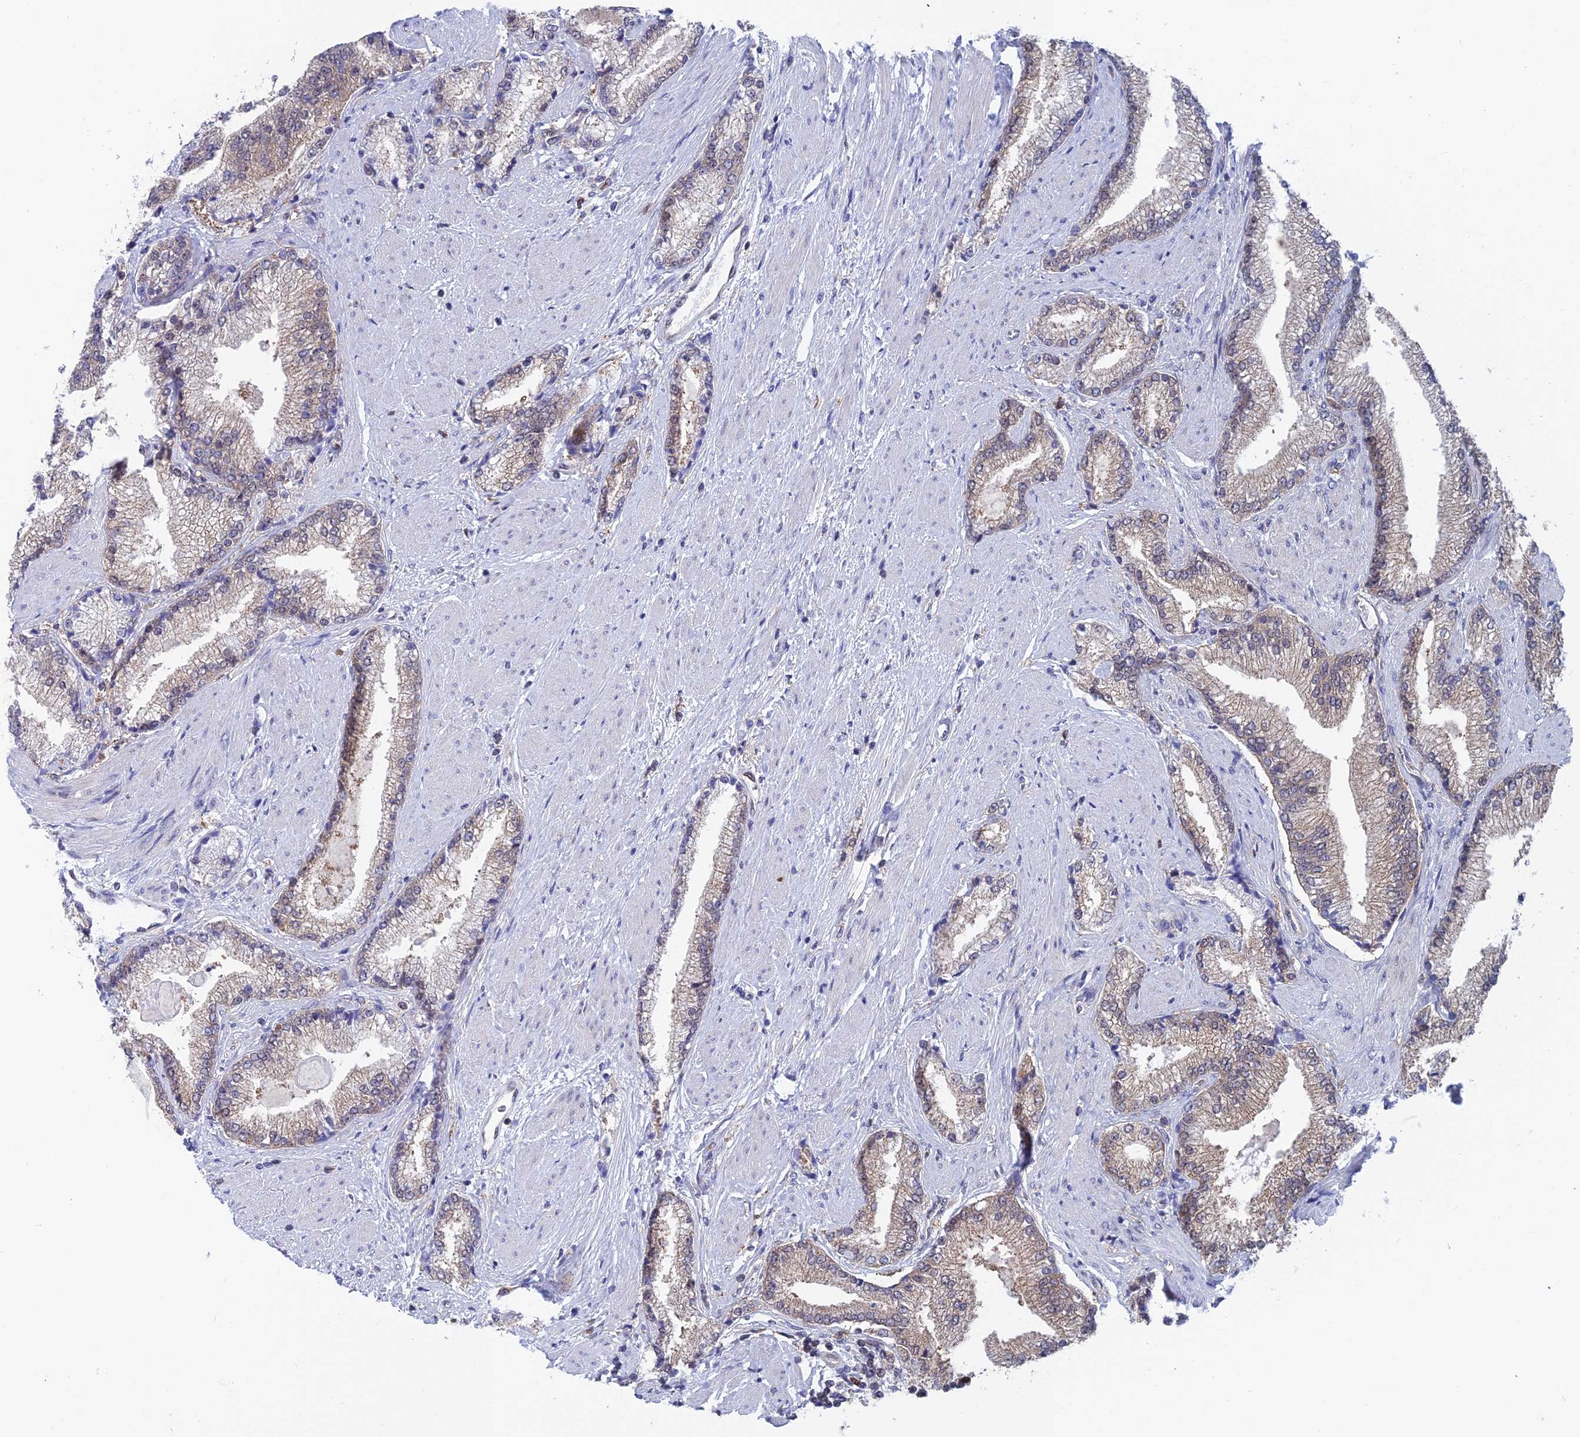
{"staining": {"intensity": "weak", "quantity": "25%-75%", "location": "cytoplasmic/membranous"}, "tissue": "prostate cancer", "cell_type": "Tumor cells", "image_type": "cancer", "snomed": [{"axis": "morphology", "description": "Adenocarcinoma, High grade"}, {"axis": "topography", "description": "Prostate"}], "caption": "Human prostate cancer (adenocarcinoma (high-grade)) stained with a brown dye reveals weak cytoplasmic/membranous positive positivity in about 25%-75% of tumor cells.", "gene": "IGBP1", "patient": {"sex": "male", "age": 67}}